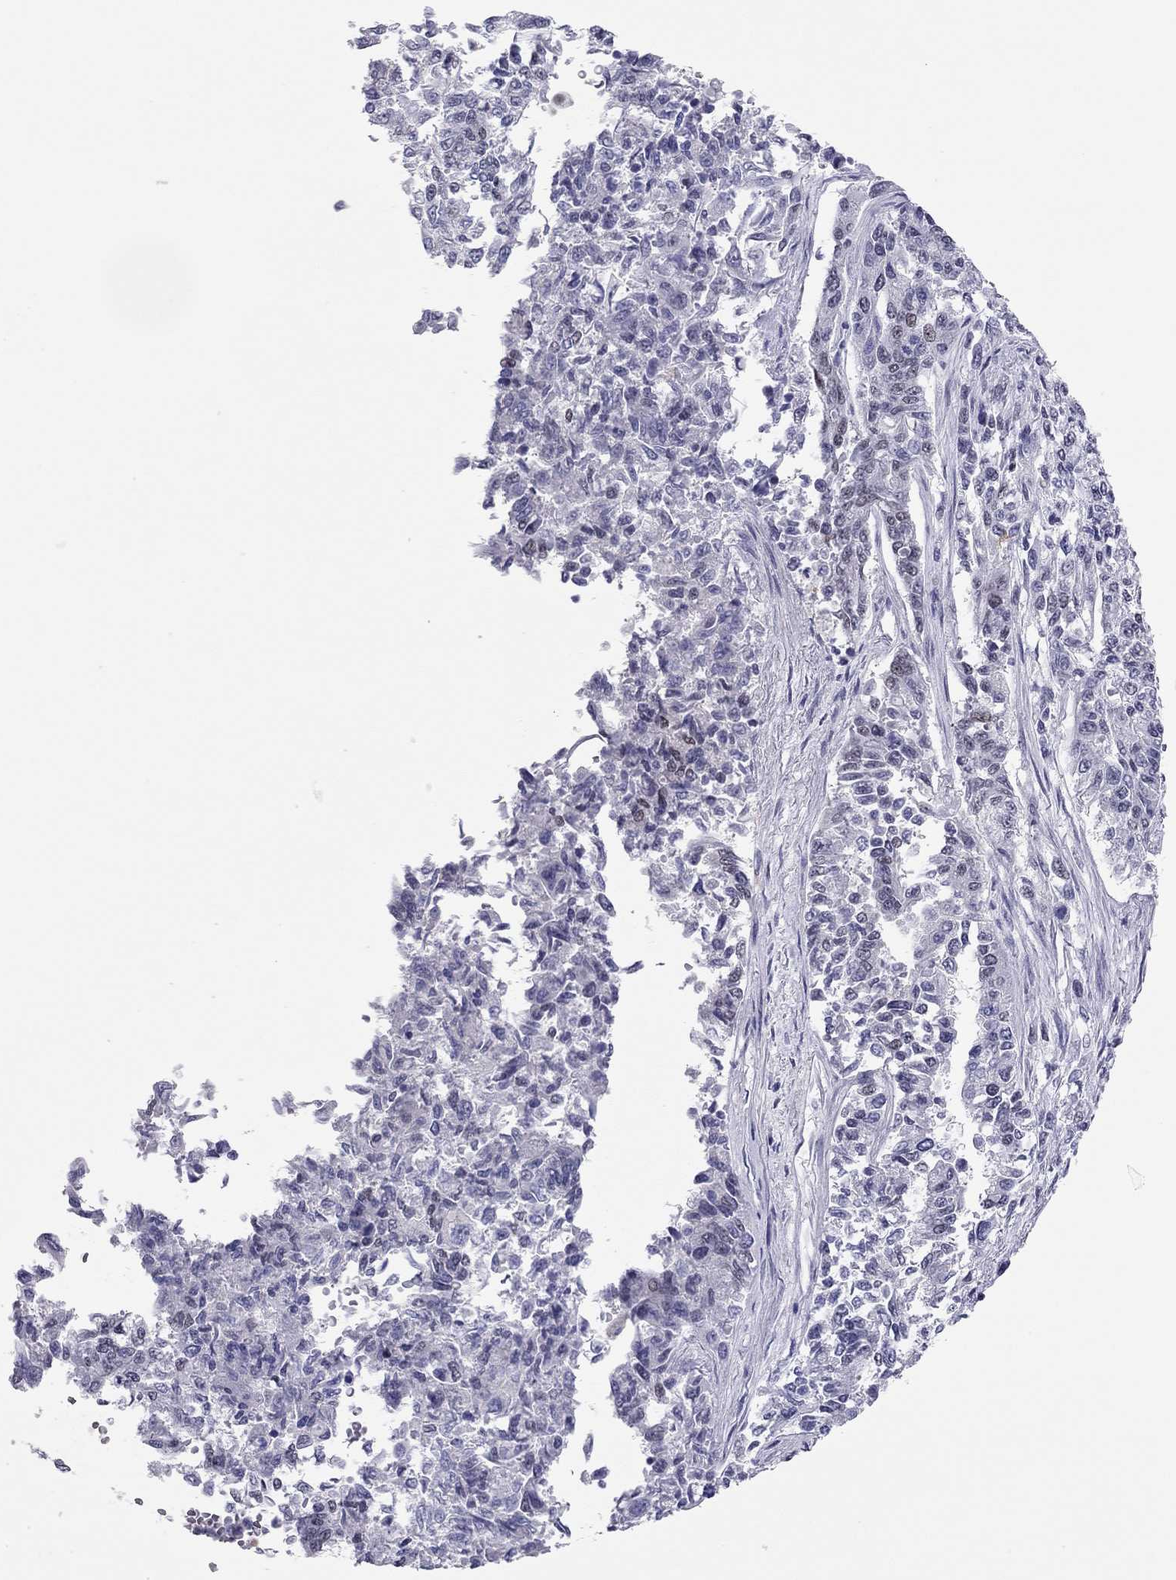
{"staining": {"intensity": "weak", "quantity": "<25%", "location": "nuclear"}, "tissue": "endometrial cancer", "cell_type": "Tumor cells", "image_type": "cancer", "snomed": [{"axis": "morphology", "description": "Adenocarcinoma, NOS"}, {"axis": "topography", "description": "Uterus"}], "caption": "The micrograph demonstrates no significant staining in tumor cells of endometrial cancer (adenocarcinoma).", "gene": "DOT1L", "patient": {"sex": "female", "age": 59}}